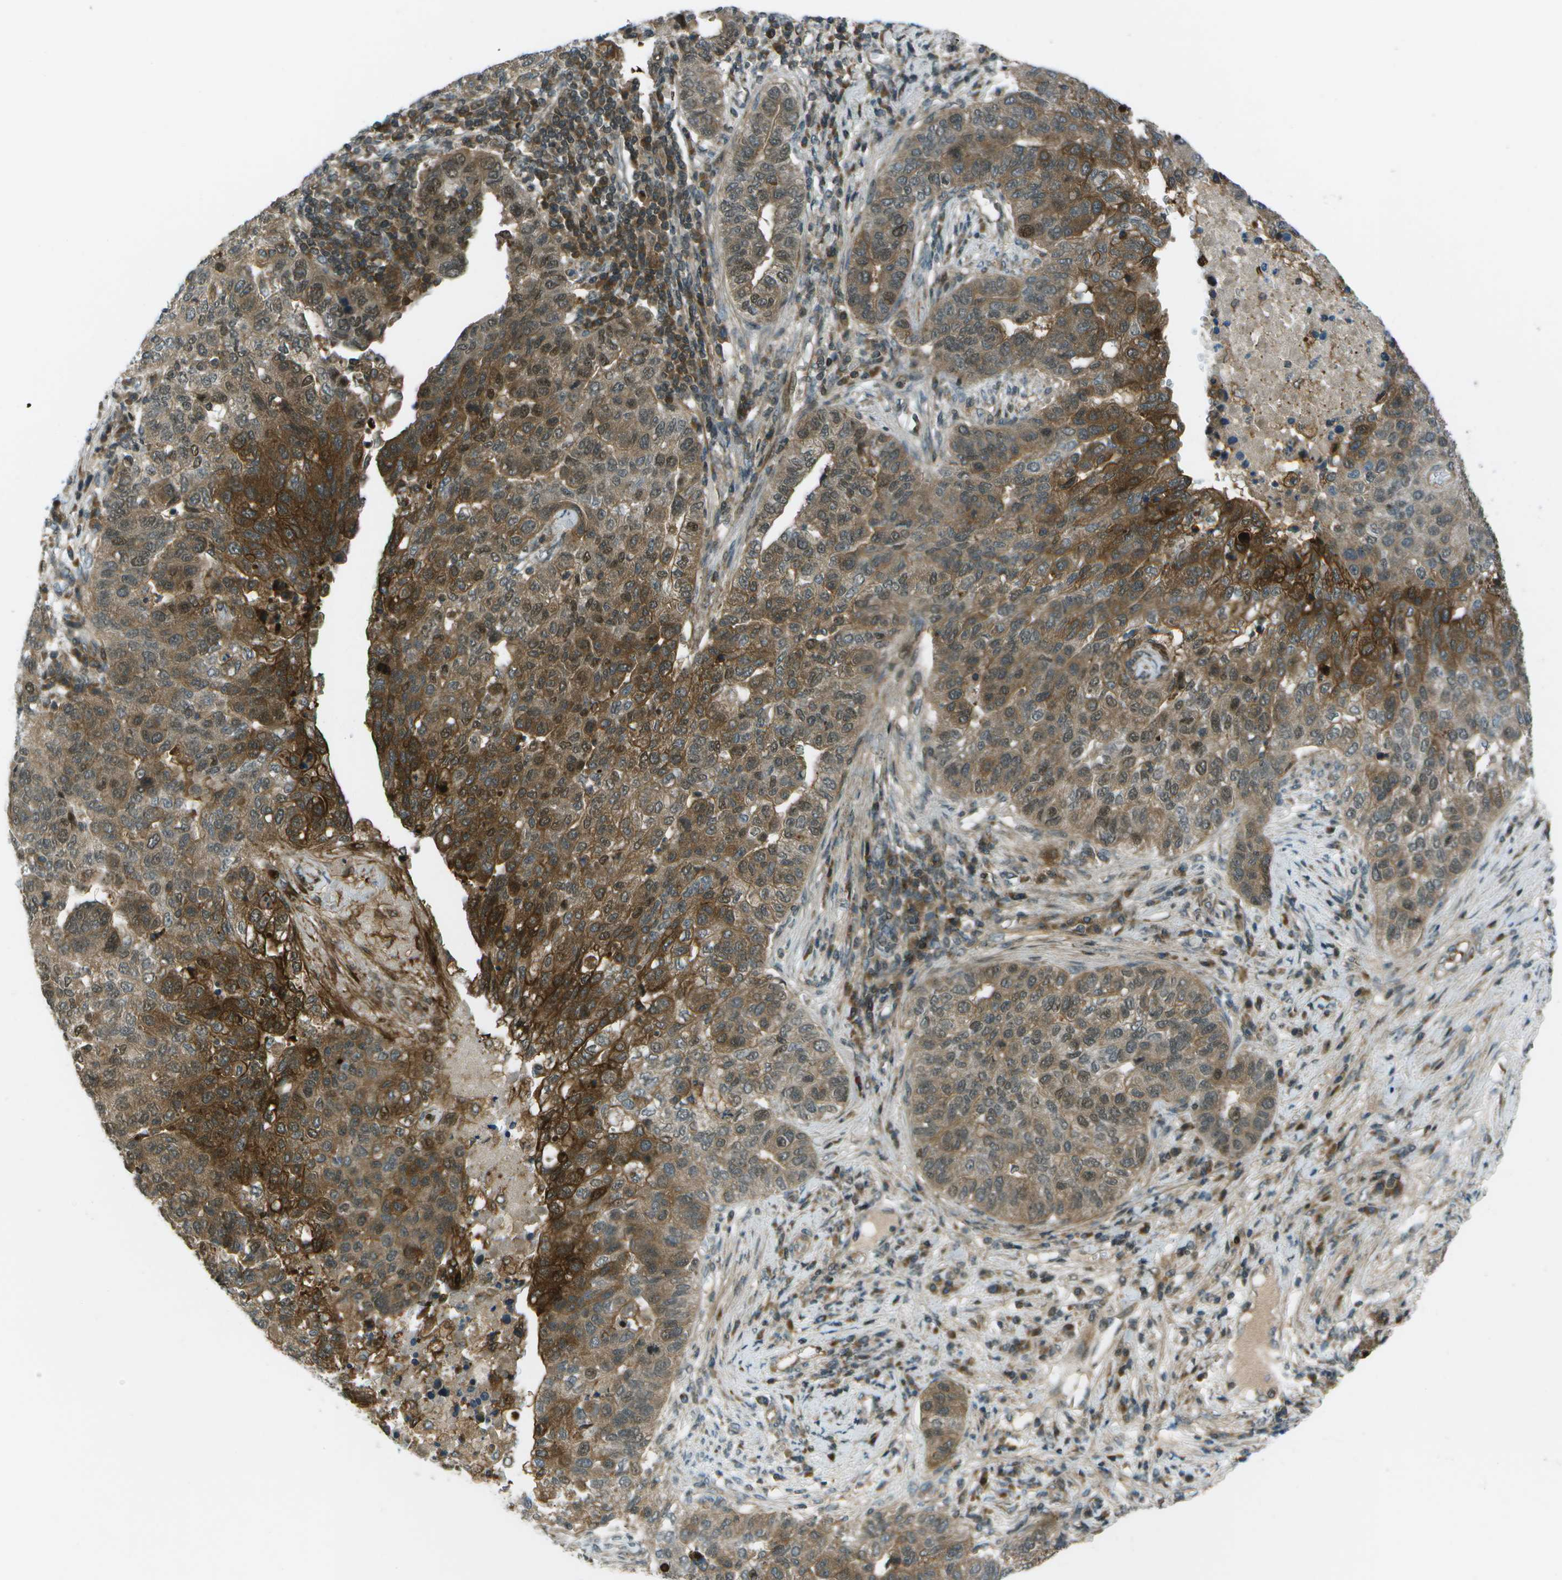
{"staining": {"intensity": "strong", "quantity": ">75%", "location": "cytoplasmic/membranous"}, "tissue": "pancreatic cancer", "cell_type": "Tumor cells", "image_type": "cancer", "snomed": [{"axis": "morphology", "description": "Adenocarcinoma, NOS"}, {"axis": "topography", "description": "Pancreas"}], "caption": "Strong cytoplasmic/membranous positivity is present in approximately >75% of tumor cells in pancreatic cancer (adenocarcinoma).", "gene": "TMEM19", "patient": {"sex": "female", "age": 61}}